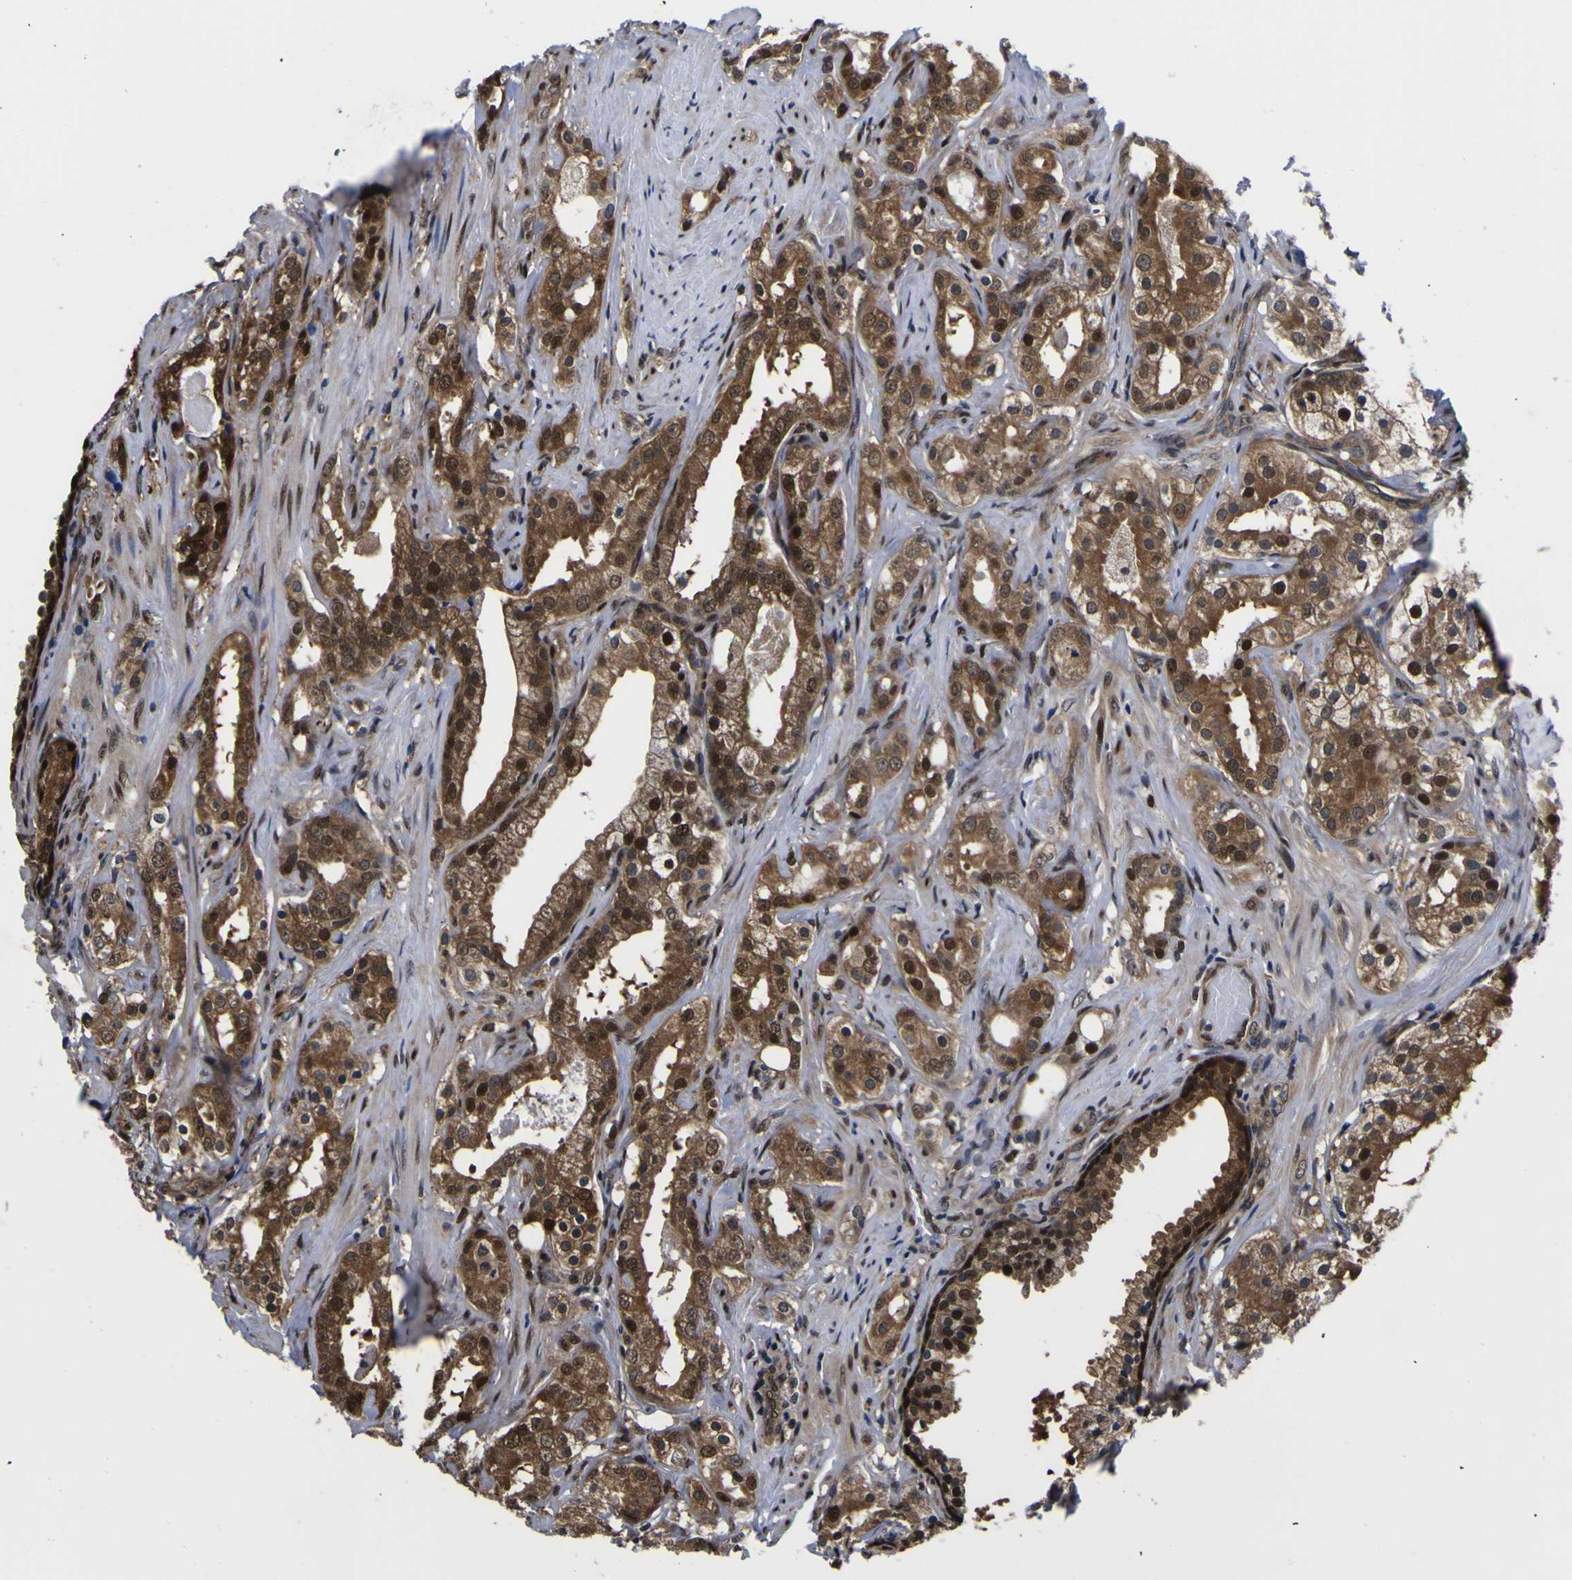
{"staining": {"intensity": "strong", "quantity": ">75%", "location": "cytoplasmic/membranous,nuclear"}, "tissue": "prostate cancer", "cell_type": "Tumor cells", "image_type": "cancer", "snomed": [{"axis": "morphology", "description": "Adenocarcinoma, Low grade"}, {"axis": "topography", "description": "Prostate"}], "caption": "IHC of human prostate cancer (low-grade adenocarcinoma) exhibits high levels of strong cytoplasmic/membranous and nuclear expression in about >75% of tumor cells. (Stains: DAB (3,3'-diaminobenzidine) in brown, nuclei in blue, Microscopy: brightfield microscopy at high magnification).", "gene": "FAM110B", "patient": {"sex": "male", "age": 59}}